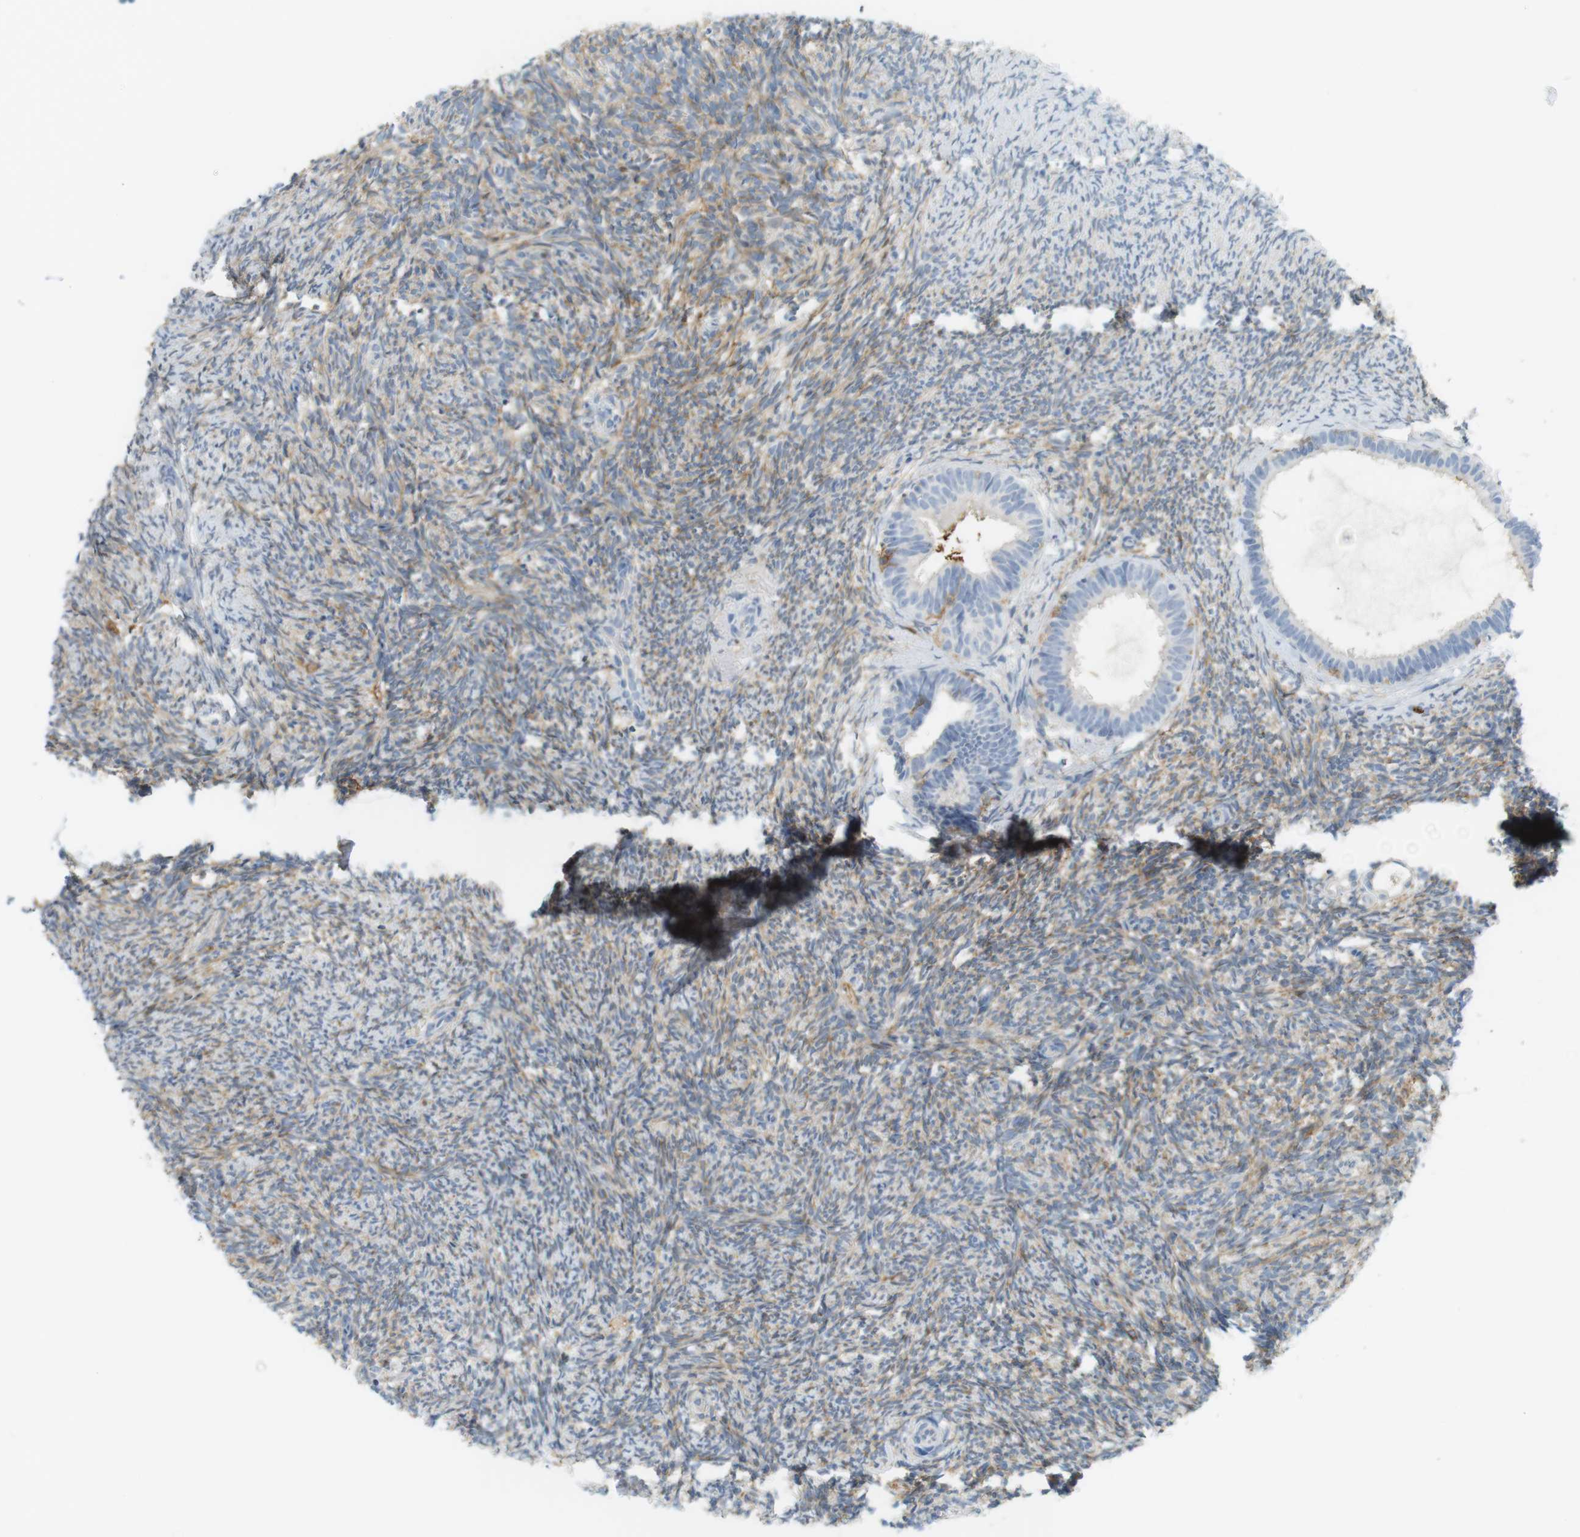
{"staining": {"intensity": "weak", "quantity": "25%-75%", "location": "cytoplasmic/membranous"}, "tissue": "ovary", "cell_type": "Ovarian stroma cells", "image_type": "normal", "snomed": [{"axis": "morphology", "description": "Normal tissue, NOS"}, {"axis": "topography", "description": "Ovary"}], "caption": "DAB immunohistochemical staining of unremarkable ovary shows weak cytoplasmic/membranous protein staining in approximately 25%-75% of ovarian stroma cells.", "gene": "SIRPA", "patient": {"sex": "female", "age": 60}}